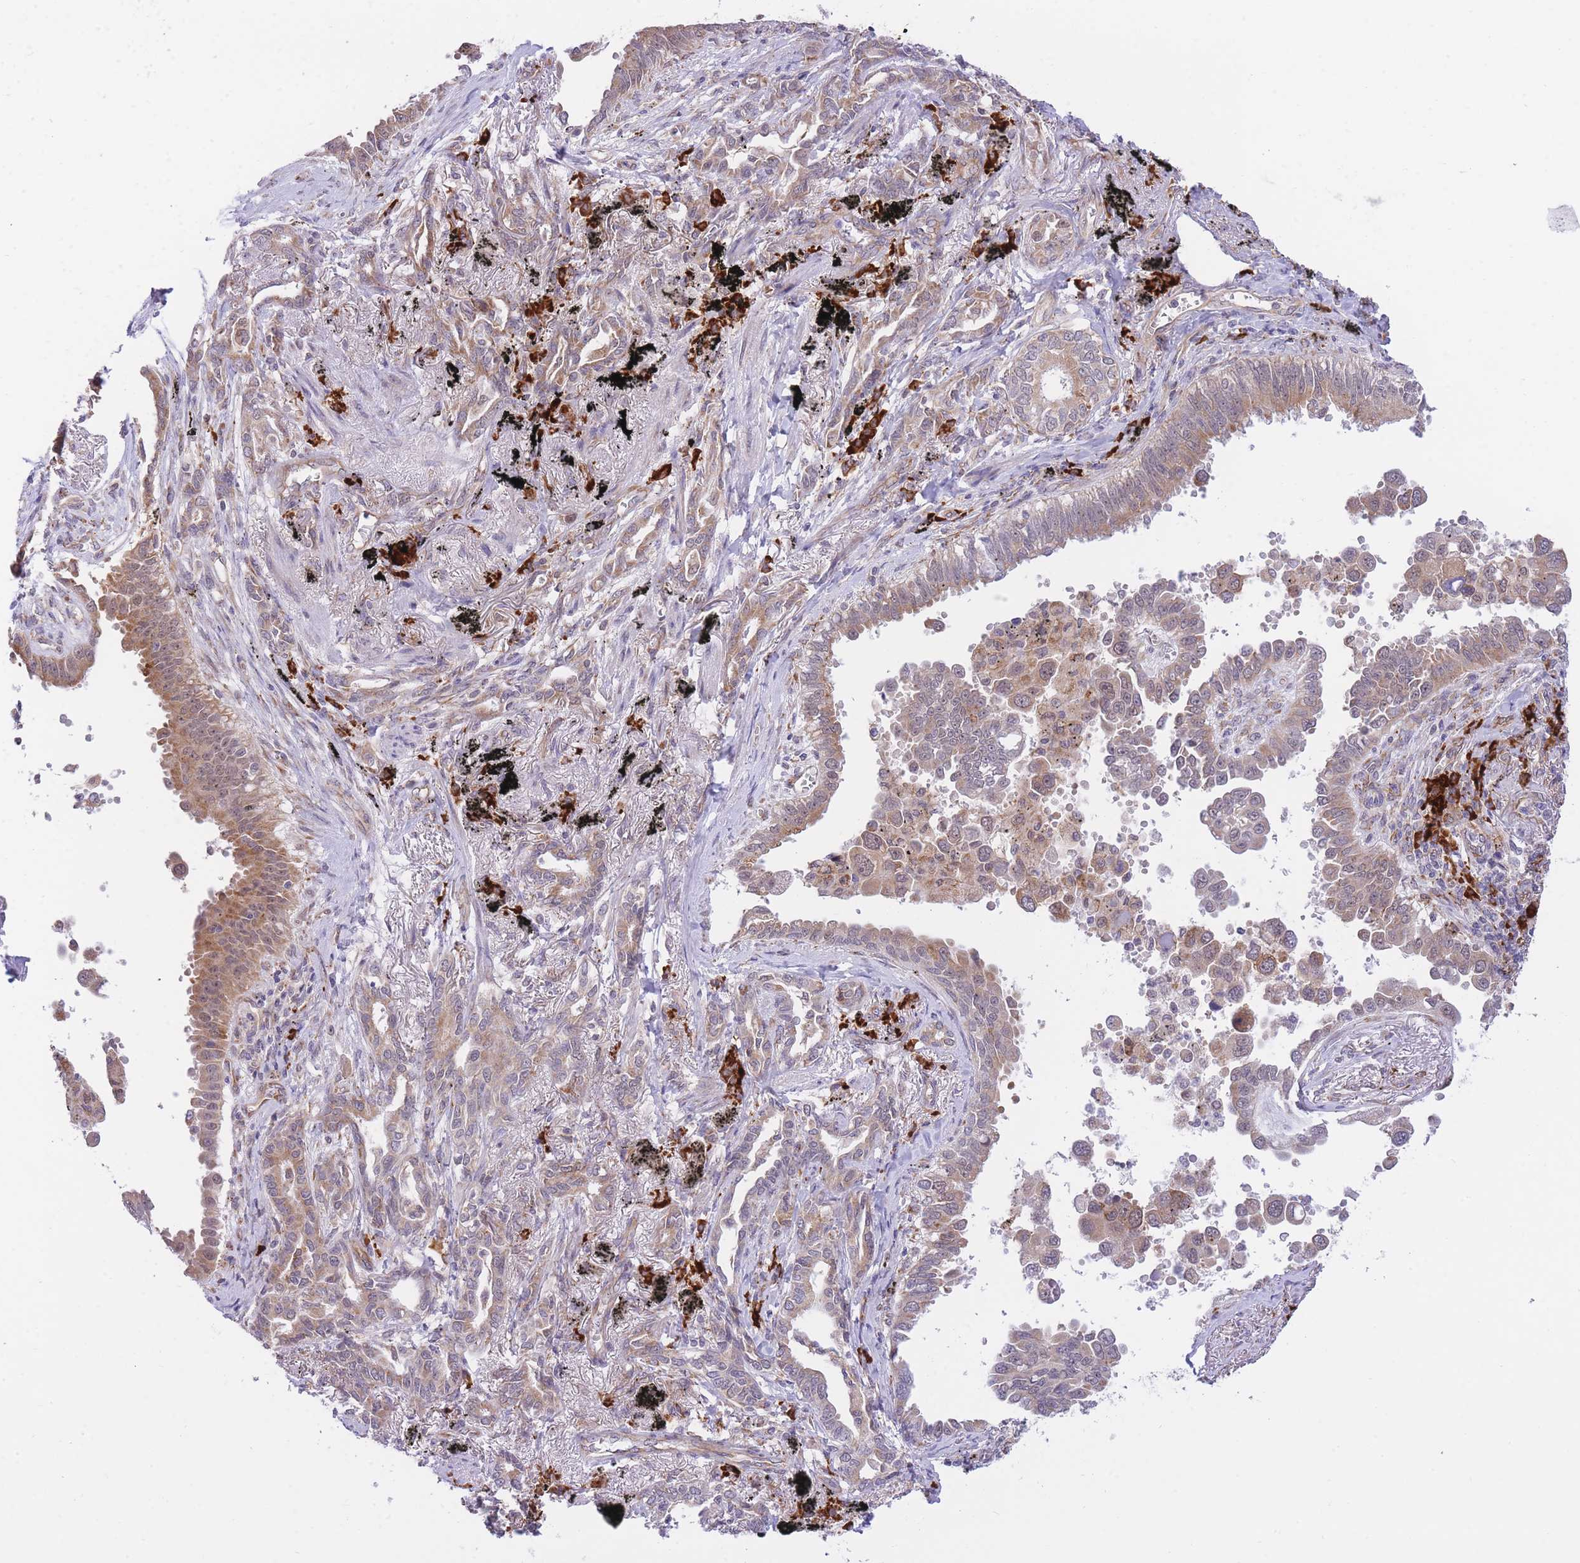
{"staining": {"intensity": "moderate", "quantity": ">75%", "location": "cytoplasmic/membranous"}, "tissue": "lung cancer", "cell_type": "Tumor cells", "image_type": "cancer", "snomed": [{"axis": "morphology", "description": "Adenocarcinoma, NOS"}, {"axis": "topography", "description": "Lung"}], "caption": "The micrograph displays staining of lung adenocarcinoma, revealing moderate cytoplasmic/membranous protein staining (brown color) within tumor cells.", "gene": "EXOSC8", "patient": {"sex": "male", "age": 67}}